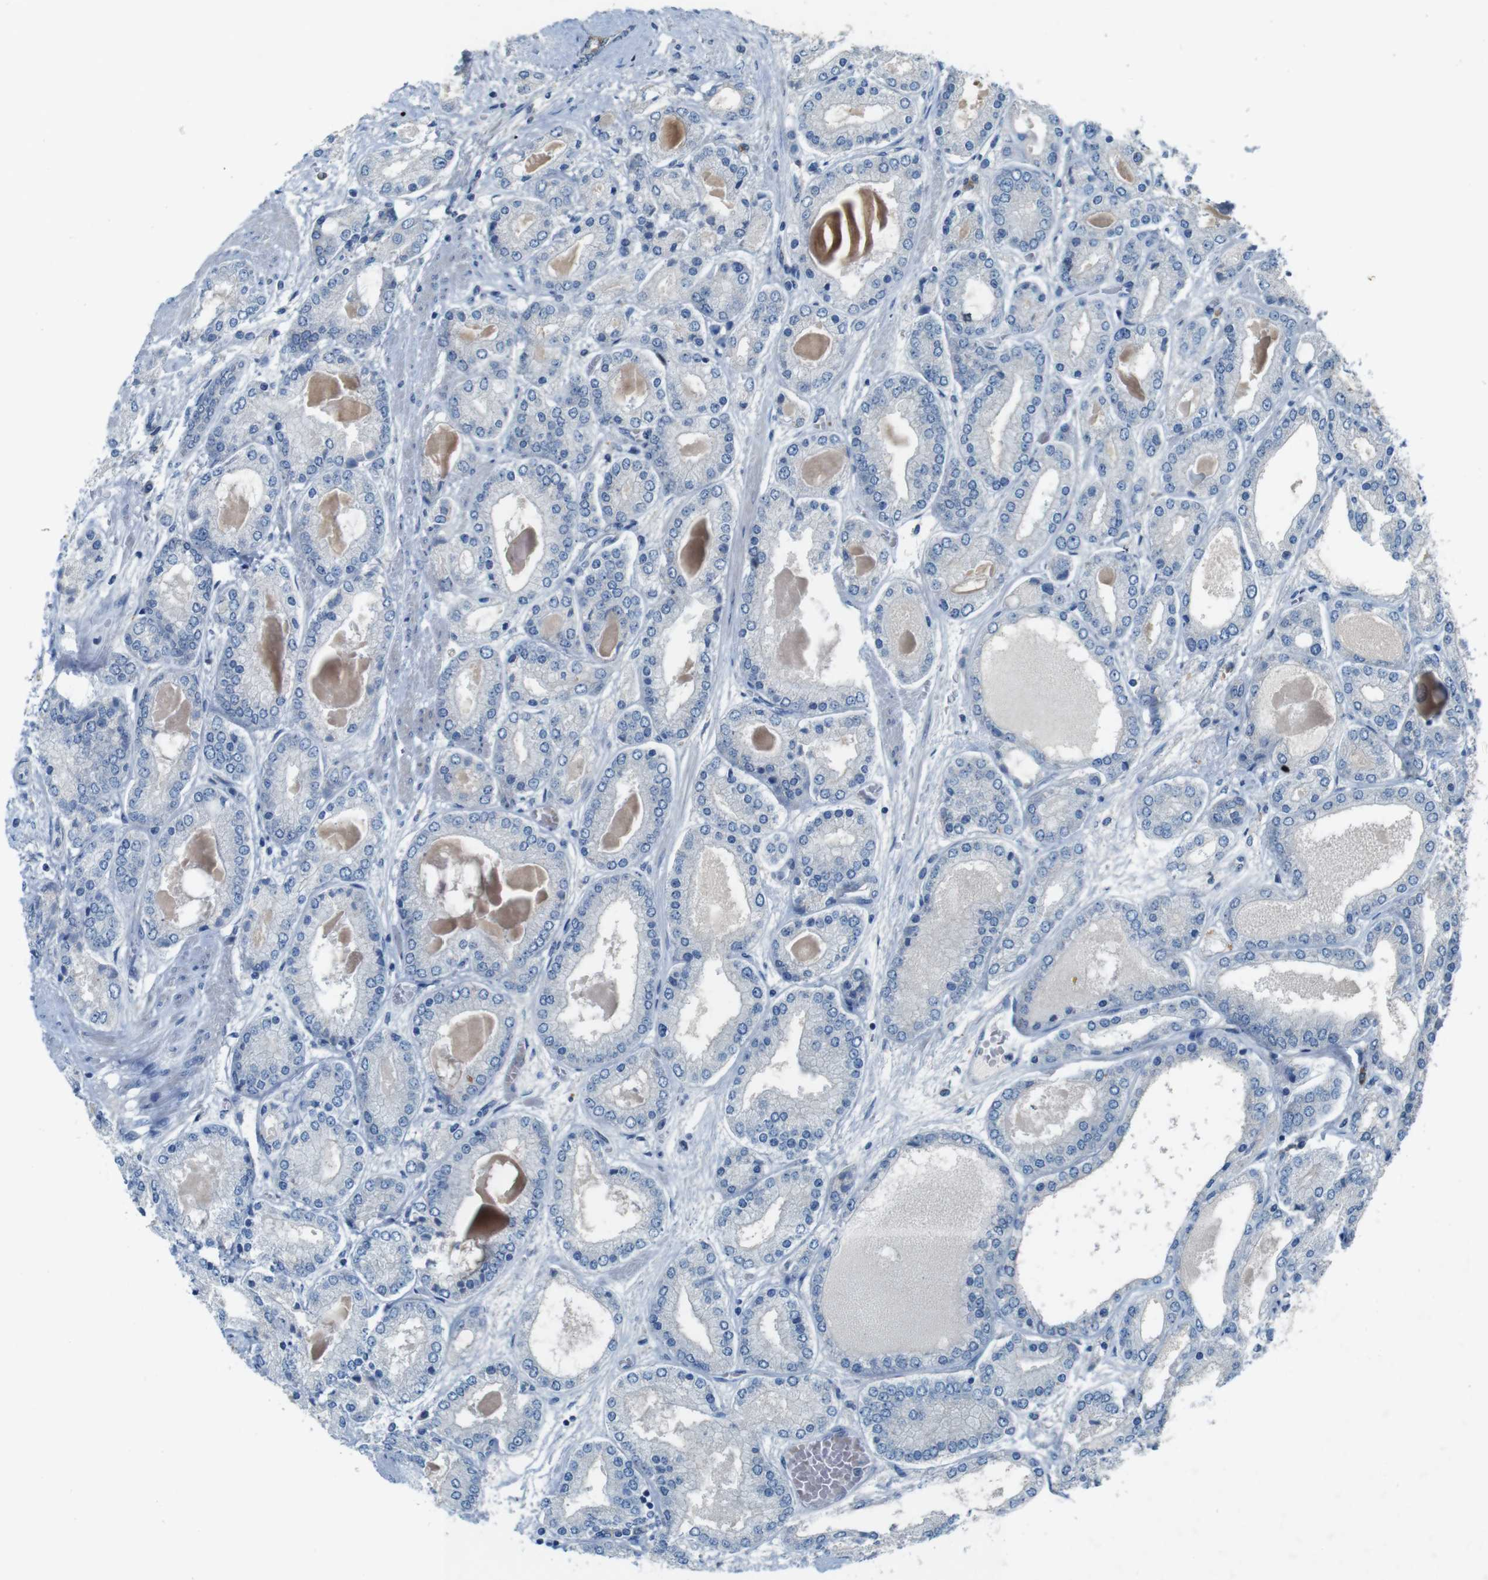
{"staining": {"intensity": "negative", "quantity": "none", "location": "none"}, "tissue": "prostate cancer", "cell_type": "Tumor cells", "image_type": "cancer", "snomed": [{"axis": "morphology", "description": "Adenocarcinoma, High grade"}, {"axis": "topography", "description": "Prostate"}], "caption": "Micrograph shows no protein expression in tumor cells of prostate cancer tissue.", "gene": "MOGAT3", "patient": {"sex": "male", "age": 59}}